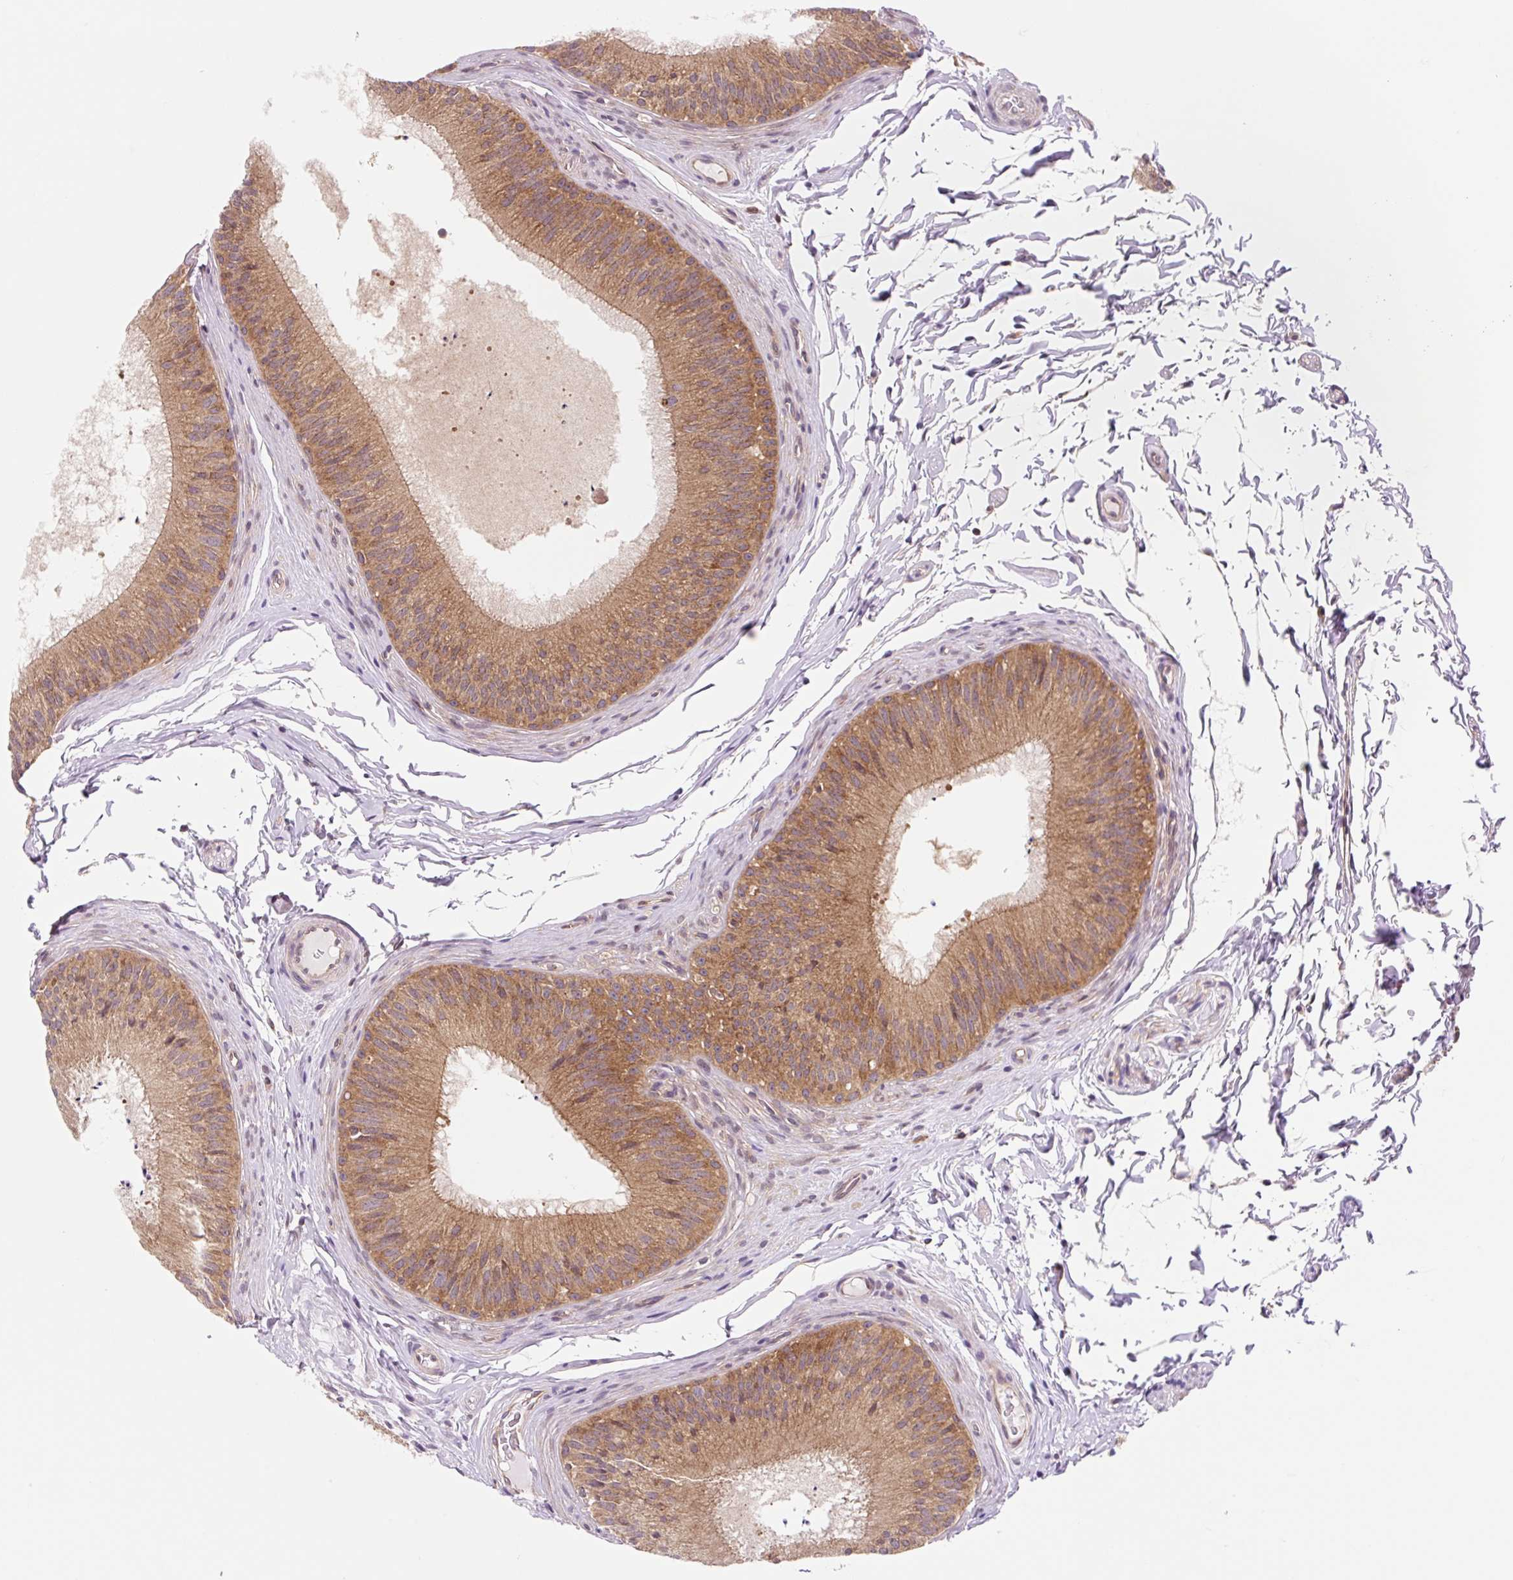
{"staining": {"intensity": "strong", "quantity": ">75%", "location": "cytoplasmic/membranous"}, "tissue": "epididymis", "cell_type": "Glandular cells", "image_type": "normal", "snomed": [{"axis": "morphology", "description": "Normal tissue, NOS"}, {"axis": "topography", "description": "Epididymis"}], "caption": "Strong cytoplasmic/membranous protein staining is appreciated in about >75% of glandular cells in epididymis. The protein of interest is shown in brown color, while the nuclei are stained blue.", "gene": "VPS4A", "patient": {"sex": "male", "age": 24}}